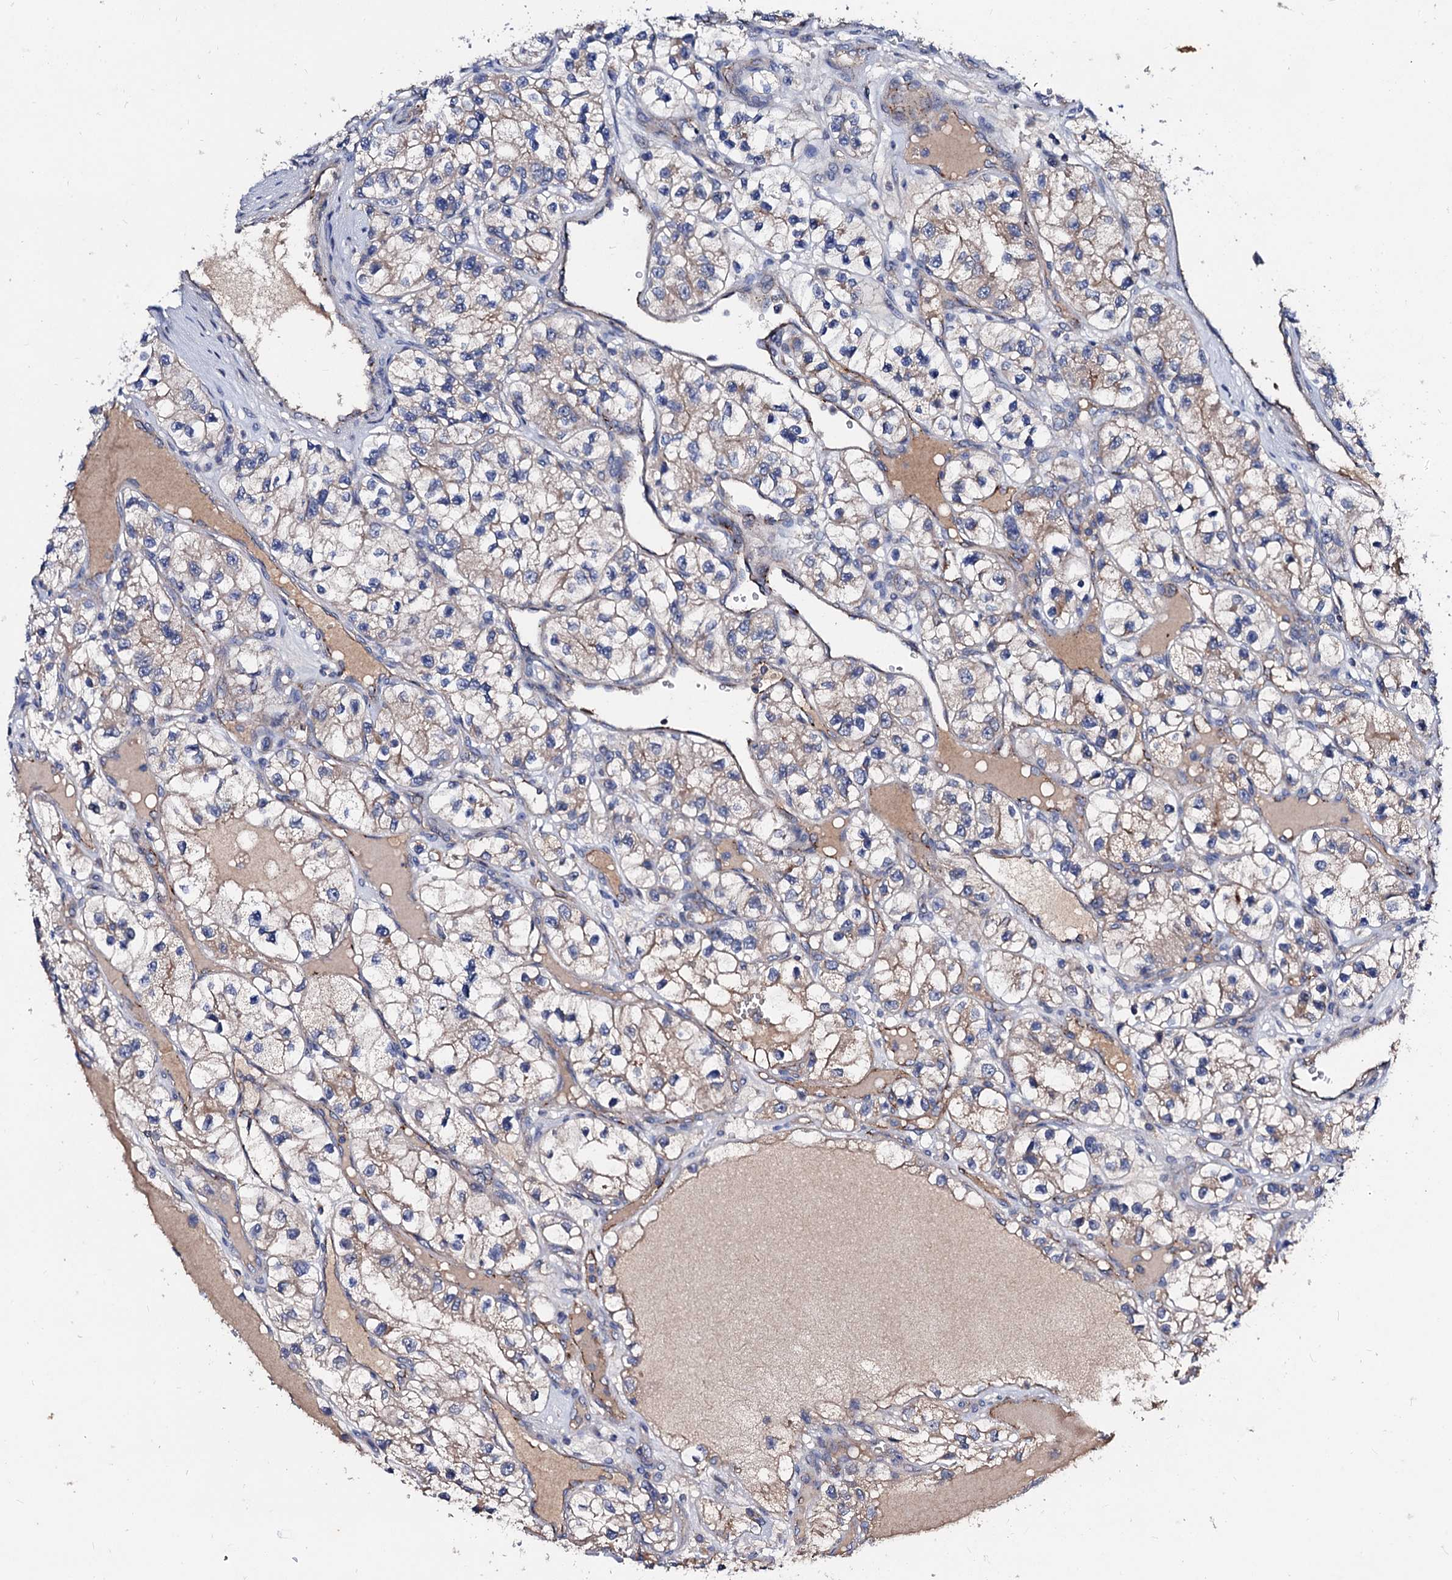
{"staining": {"intensity": "weak", "quantity": "25%-75%", "location": "cytoplasmic/membranous"}, "tissue": "renal cancer", "cell_type": "Tumor cells", "image_type": "cancer", "snomed": [{"axis": "morphology", "description": "Adenocarcinoma, NOS"}, {"axis": "topography", "description": "Kidney"}], "caption": "High-magnification brightfield microscopy of renal cancer (adenocarcinoma) stained with DAB (3,3'-diaminobenzidine) (brown) and counterstained with hematoxylin (blue). tumor cells exhibit weak cytoplasmic/membranous positivity is present in approximately25%-75% of cells.", "gene": "FIBIN", "patient": {"sex": "female", "age": 57}}